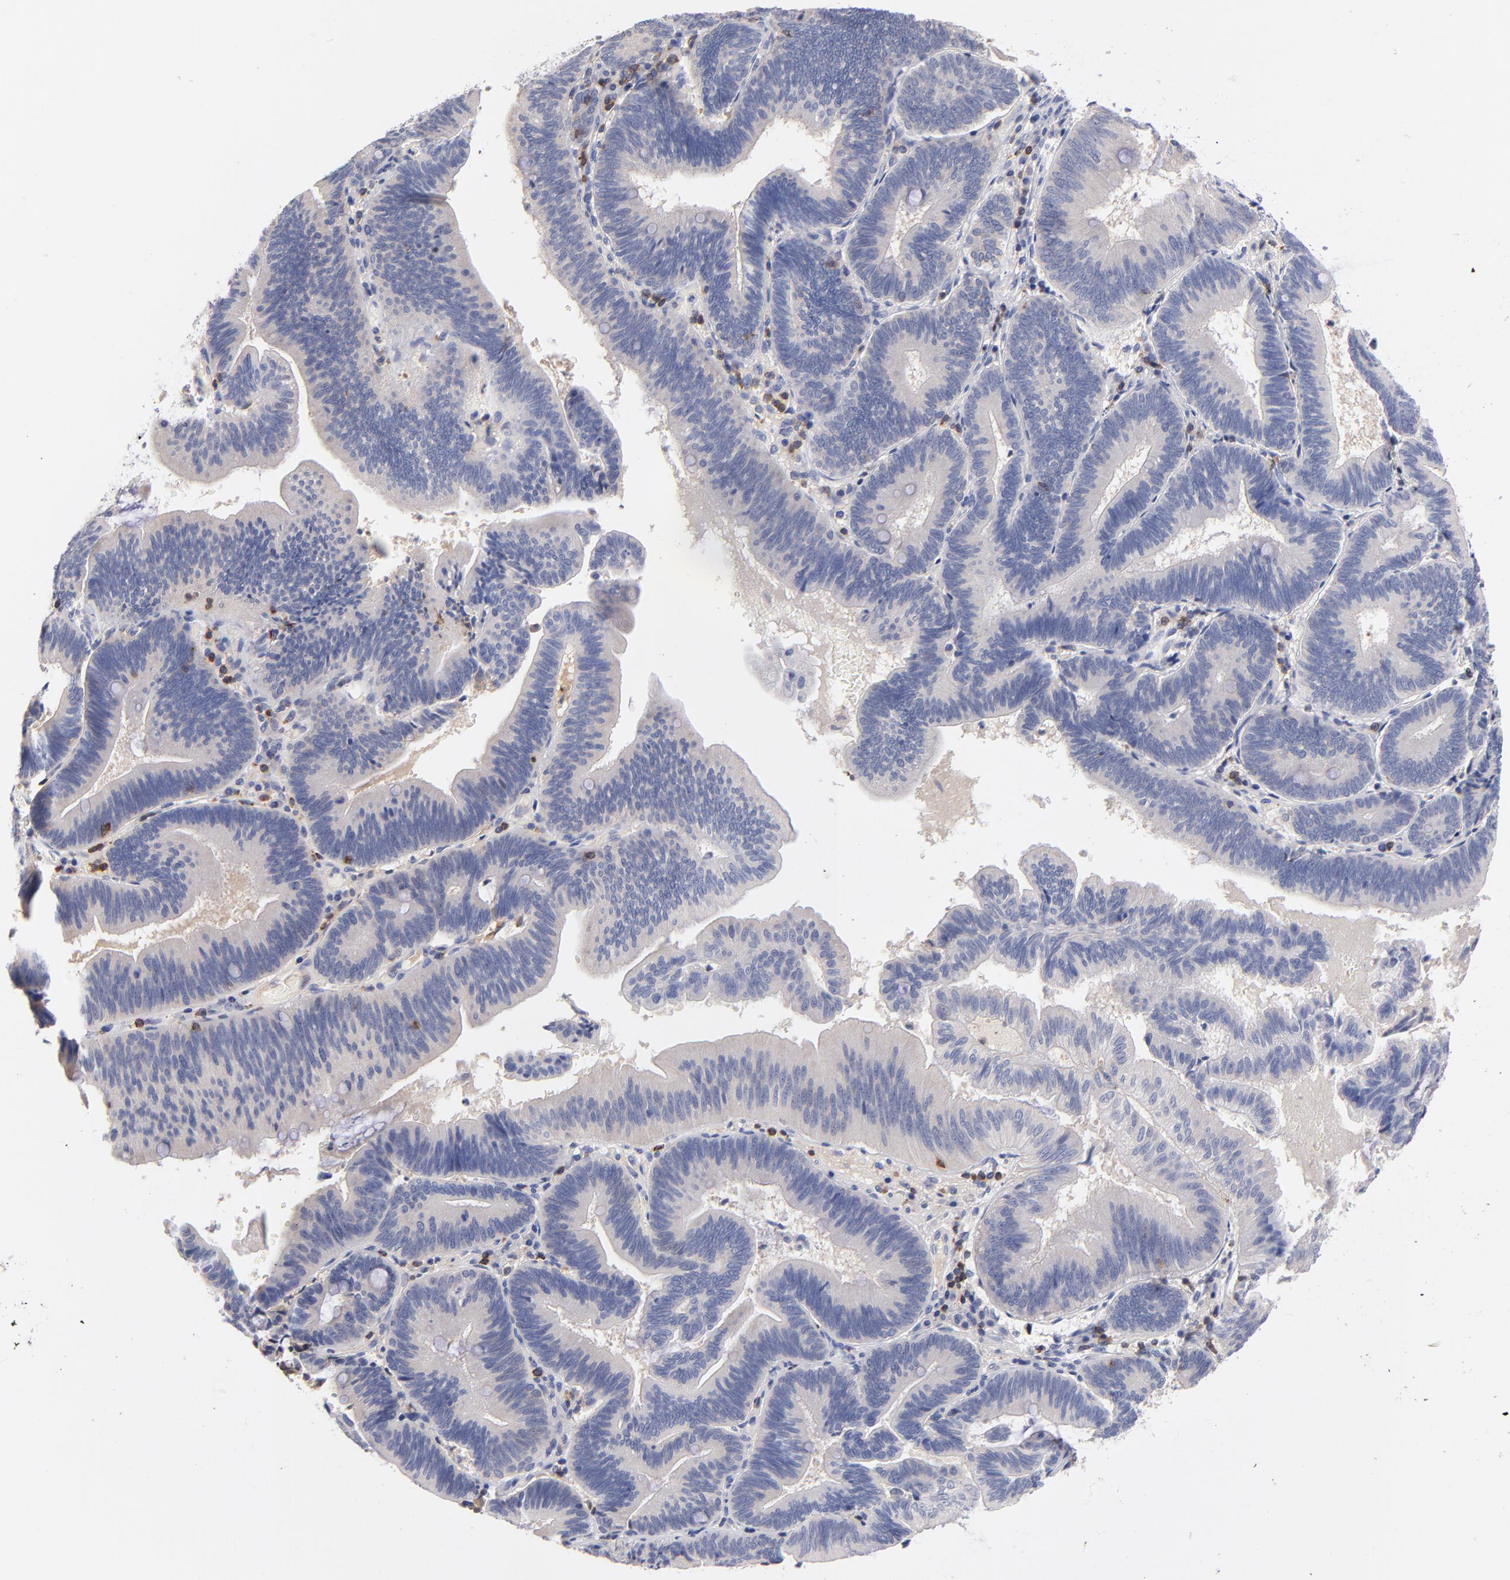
{"staining": {"intensity": "negative", "quantity": "none", "location": "none"}, "tissue": "pancreatic cancer", "cell_type": "Tumor cells", "image_type": "cancer", "snomed": [{"axis": "morphology", "description": "Adenocarcinoma, NOS"}, {"axis": "topography", "description": "Pancreas"}], "caption": "Tumor cells show no significant expression in pancreatic adenocarcinoma. (DAB (3,3'-diaminobenzidine) IHC with hematoxylin counter stain).", "gene": "KREMEN2", "patient": {"sex": "male", "age": 82}}